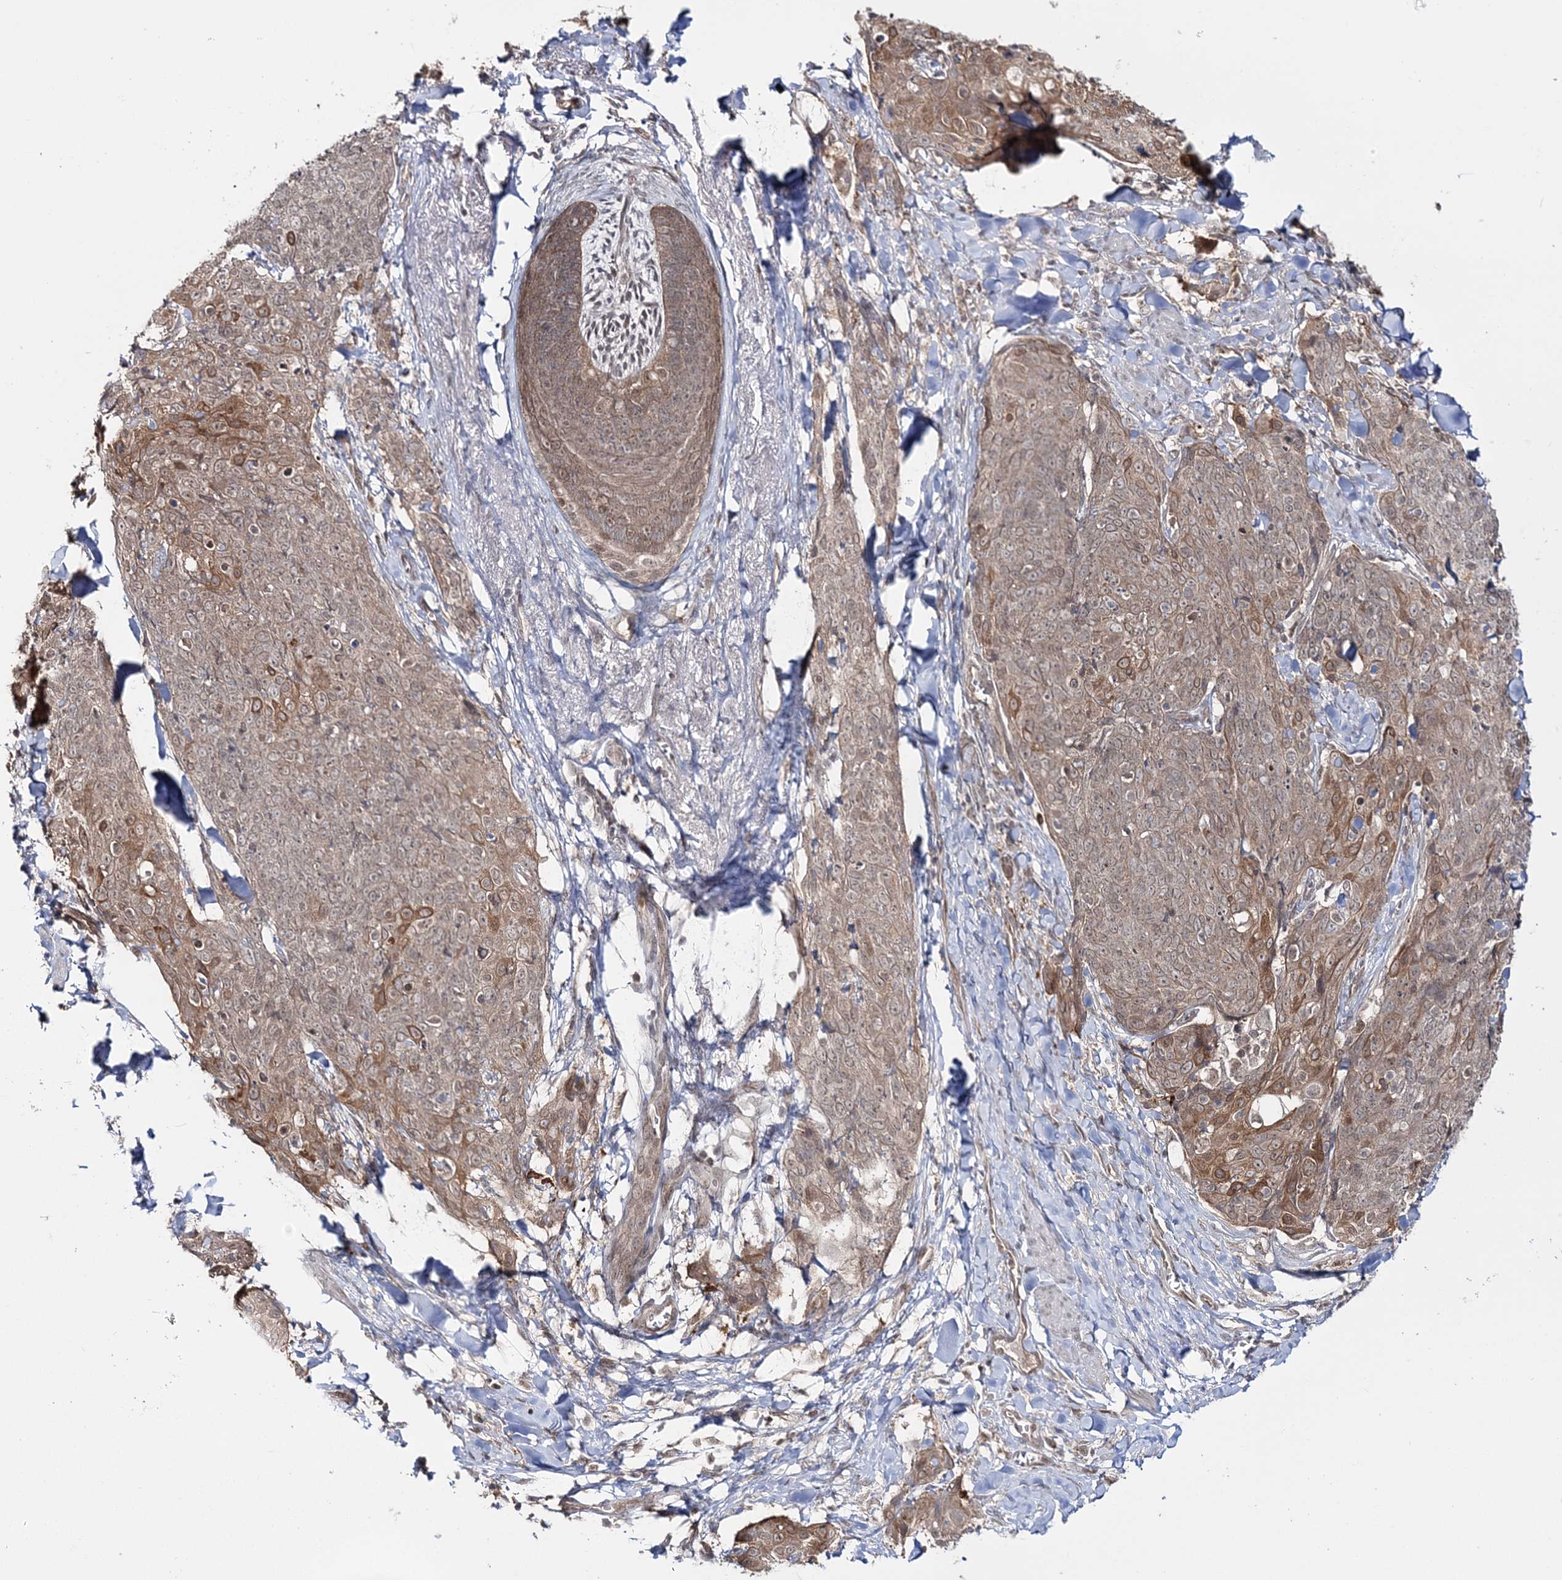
{"staining": {"intensity": "moderate", "quantity": ">75%", "location": "cytoplasmic/membranous"}, "tissue": "skin cancer", "cell_type": "Tumor cells", "image_type": "cancer", "snomed": [{"axis": "morphology", "description": "Squamous cell carcinoma, NOS"}, {"axis": "topography", "description": "Skin"}, {"axis": "topography", "description": "Vulva"}], "caption": "Tumor cells reveal moderate cytoplasmic/membranous positivity in about >75% of cells in skin cancer (squamous cell carcinoma).", "gene": "ZFAND6", "patient": {"sex": "female", "age": 85}}